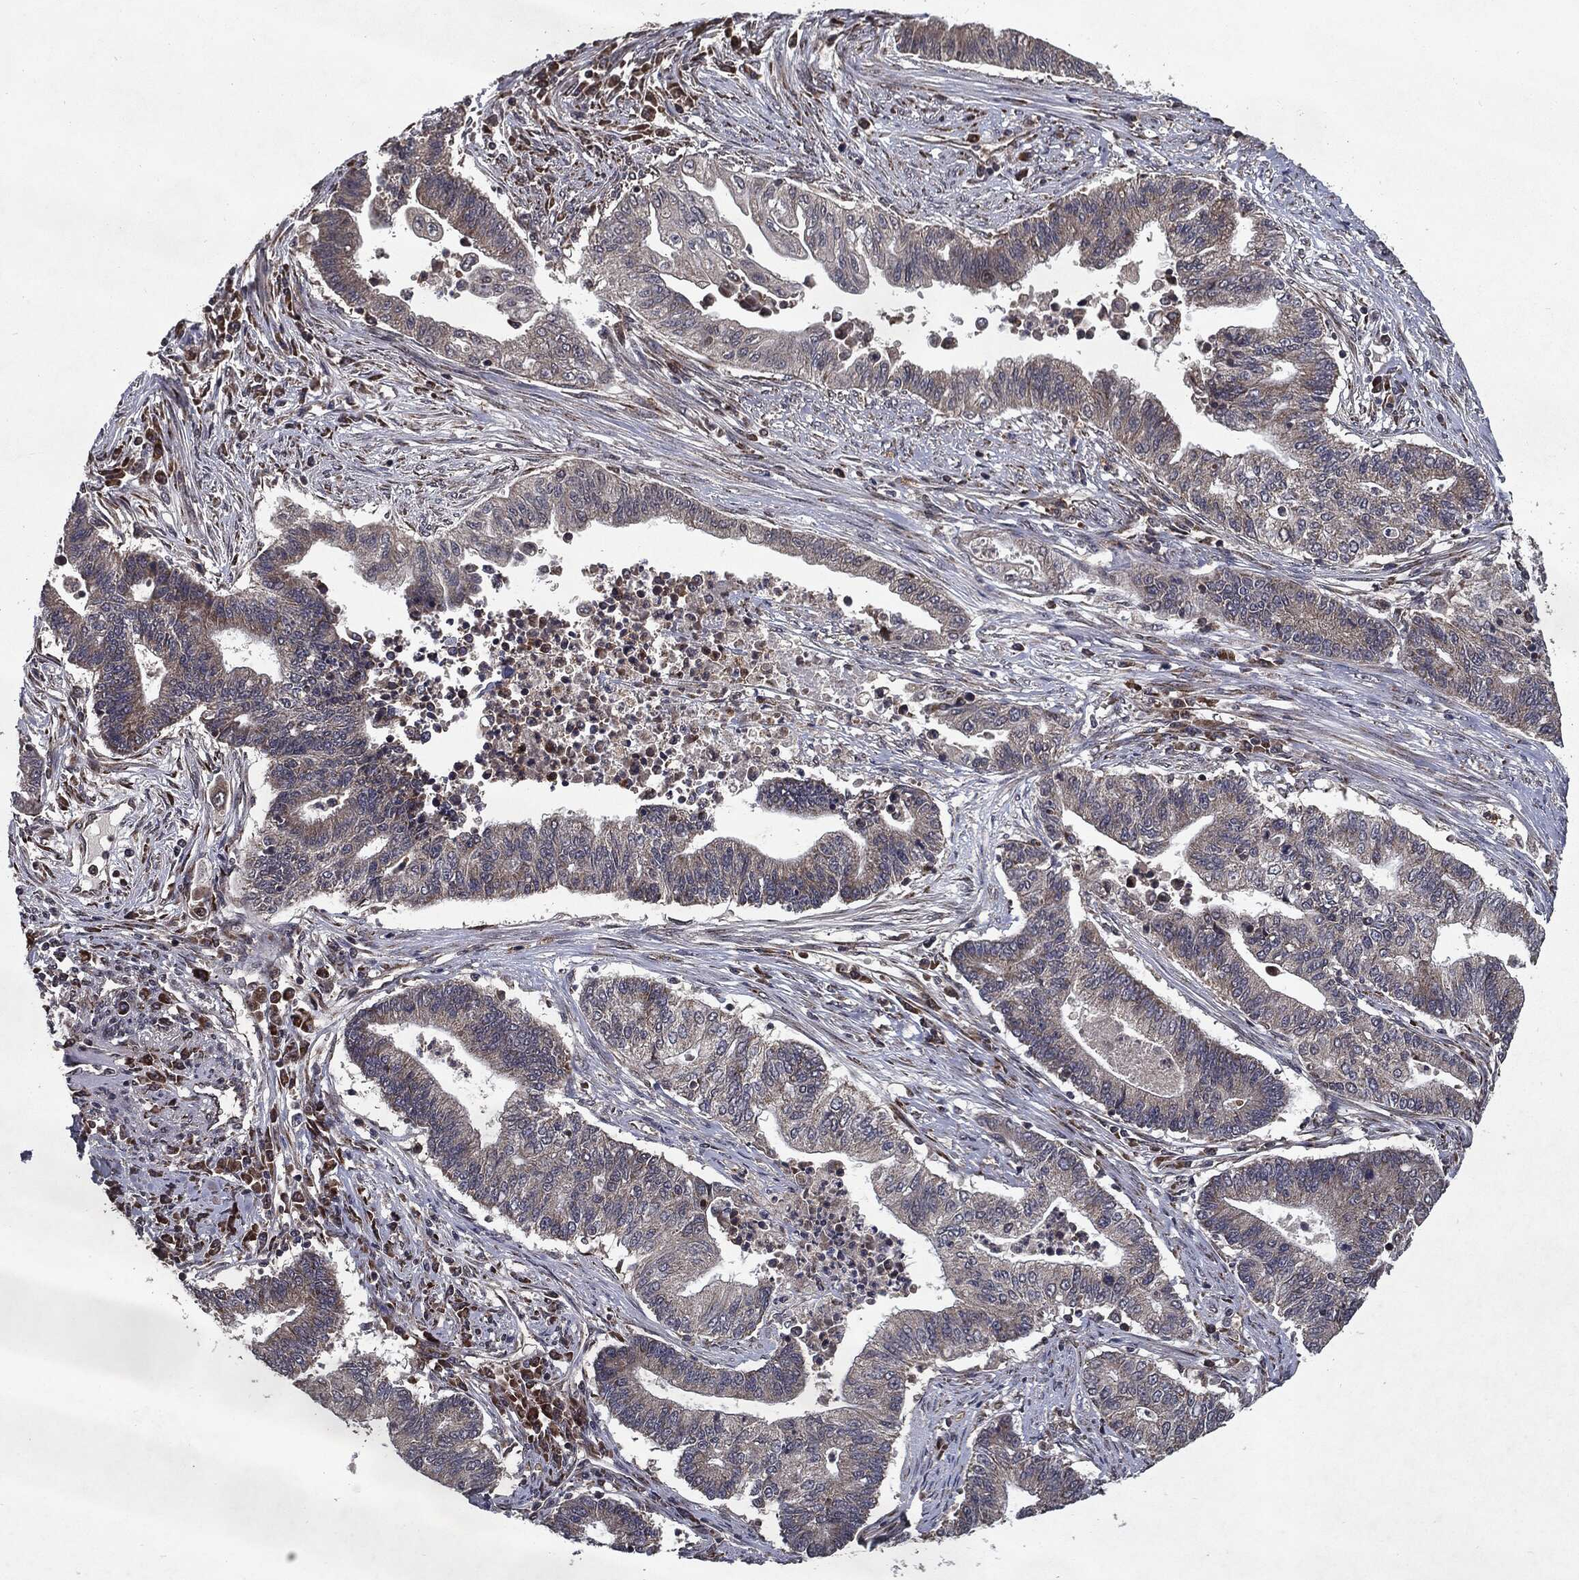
{"staining": {"intensity": "moderate", "quantity": "<25%", "location": "cytoplasmic/membranous"}, "tissue": "endometrial cancer", "cell_type": "Tumor cells", "image_type": "cancer", "snomed": [{"axis": "morphology", "description": "Adenocarcinoma, NOS"}, {"axis": "topography", "description": "Uterus"}, {"axis": "topography", "description": "Endometrium"}], "caption": "Immunohistochemical staining of endometrial adenocarcinoma shows low levels of moderate cytoplasmic/membranous protein expression in approximately <25% of tumor cells.", "gene": "HDAC5", "patient": {"sex": "female", "age": 54}}